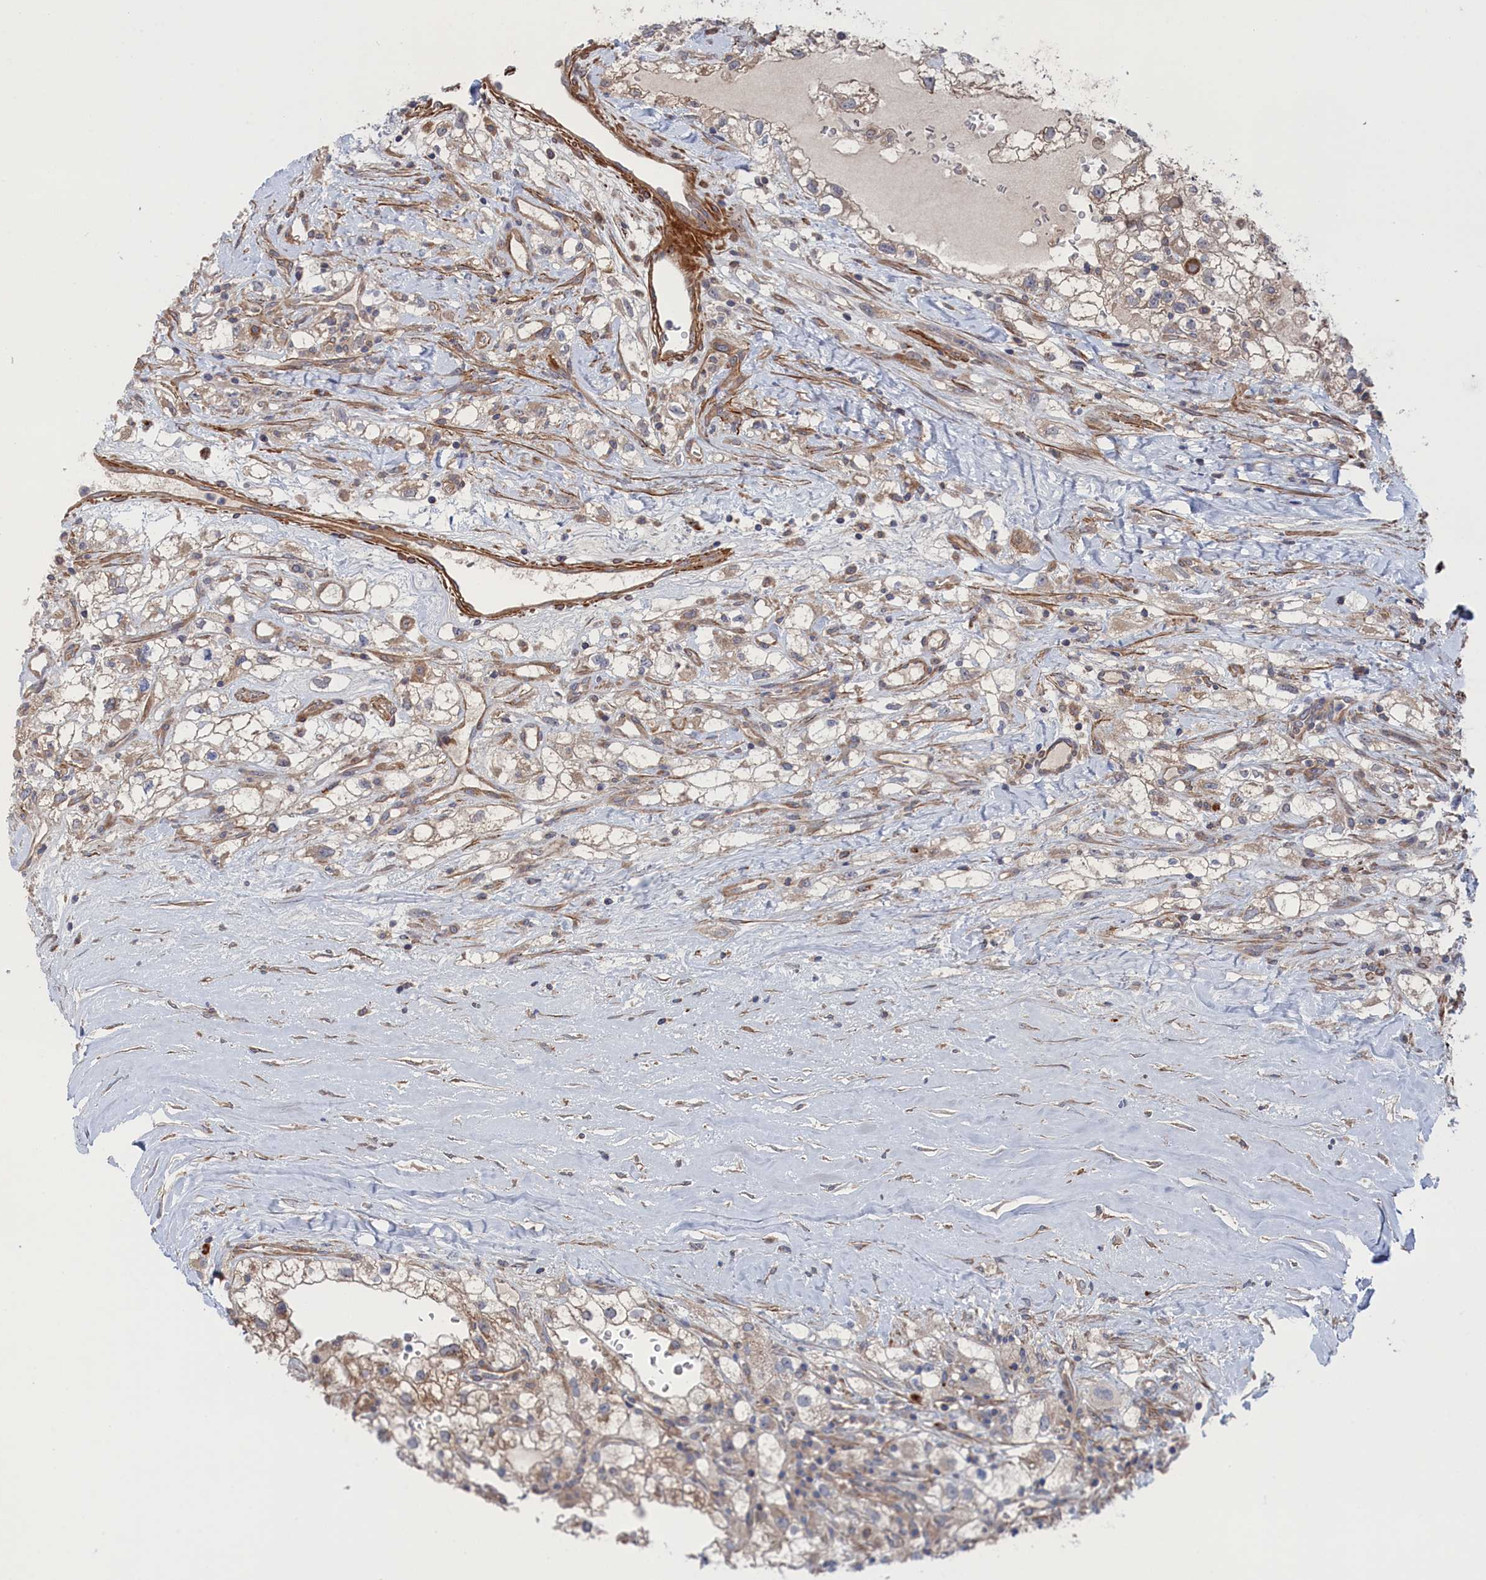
{"staining": {"intensity": "weak", "quantity": ">75%", "location": "cytoplasmic/membranous"}, "tissue": "renal cancer", "cell_type": "Tumor cells", "image_type": "cancer", "snomed": [{"axis": "morphology", "description": "Adenocarcinoma, NOS"}, {"axis": "topography", "description": "Kidney"}], "caption": "Protein analysis of adenocarcinoma (renal) tissue demonstrates weak cytoplasmic/membranous staining in about >75% of tumor cells. (DAB IHC with brightfield microscopy, high magnification).", "gene": "FILIP1L", "patient": {"sex": "male", "age": 59}}